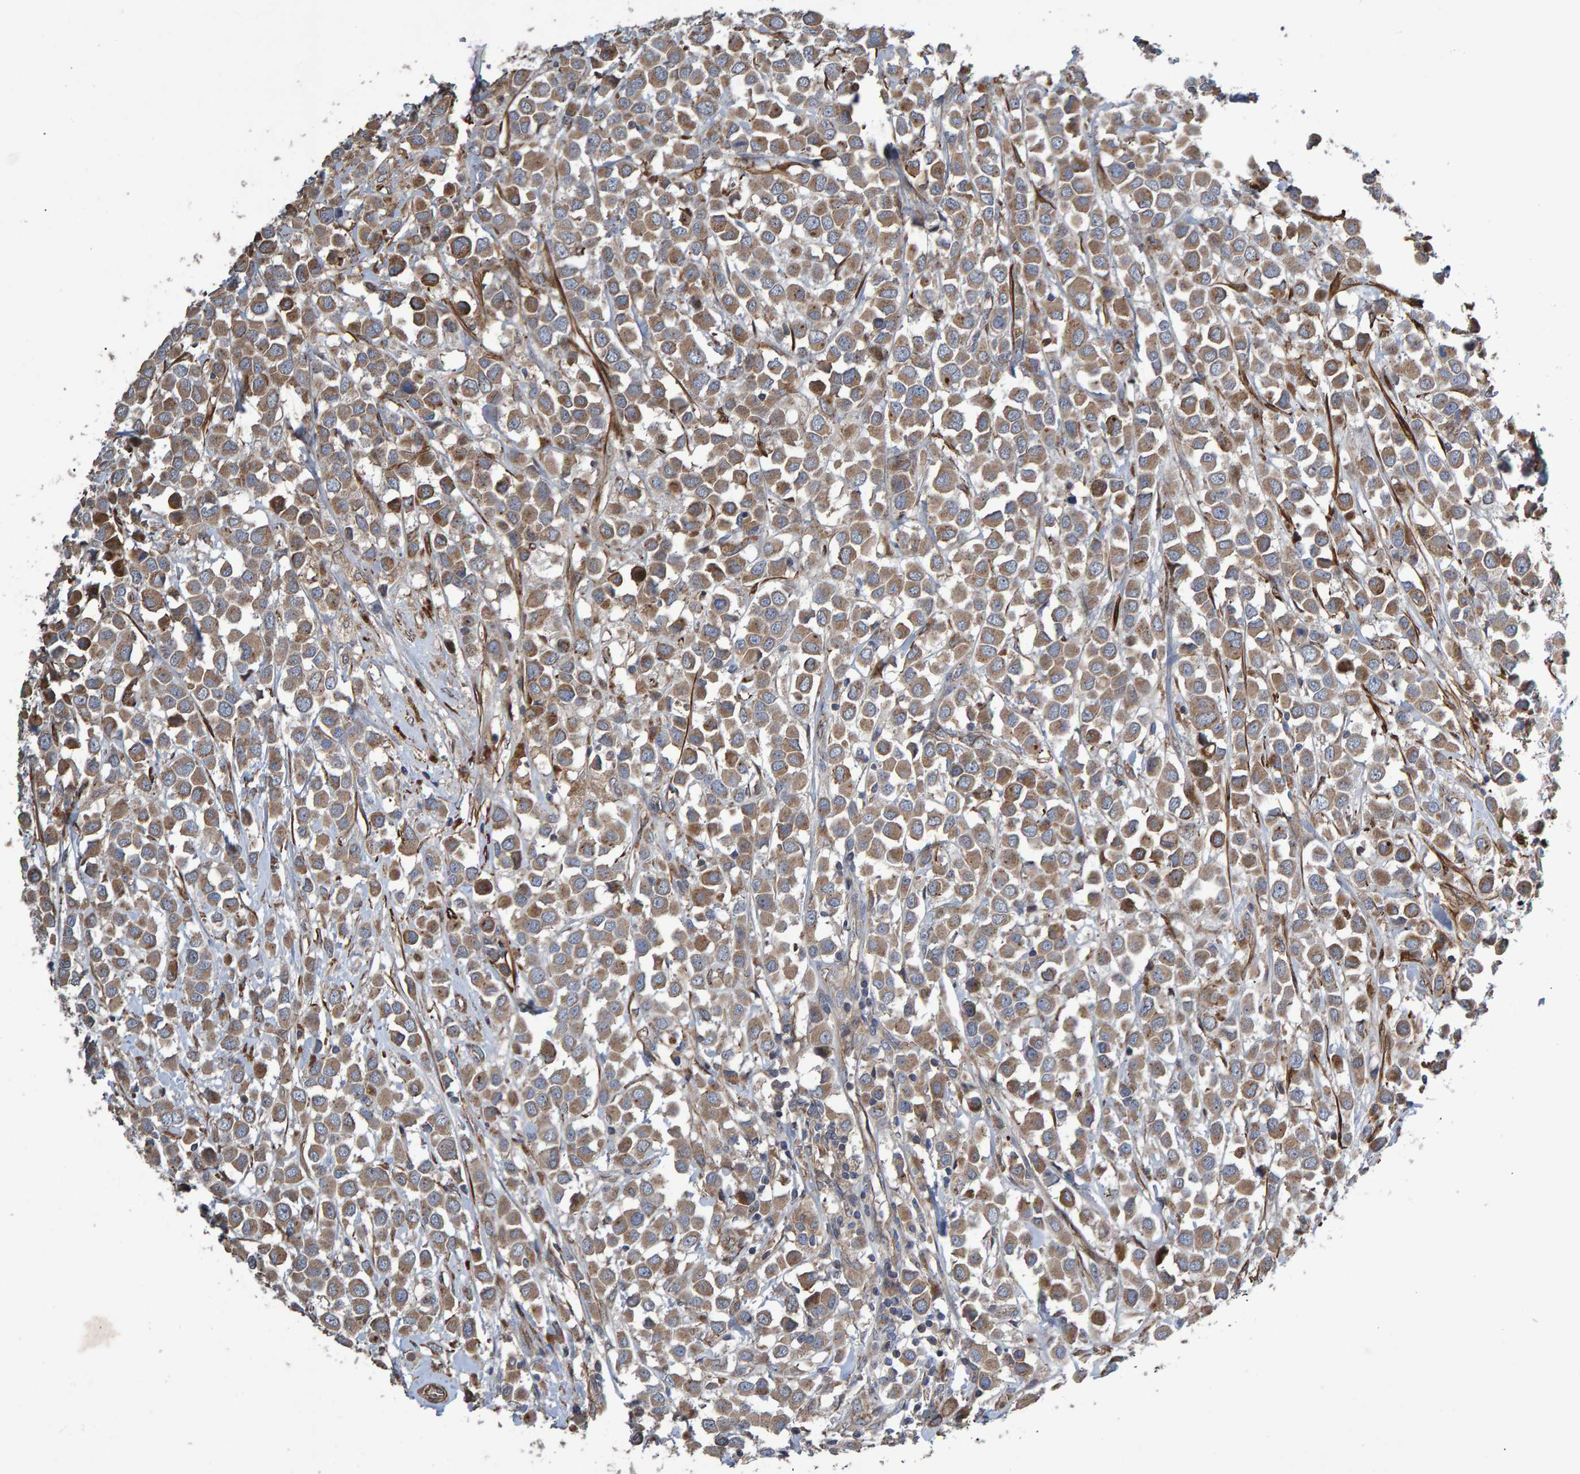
{"staining": {"intensity": "moderate", "quantity": ">75%", "location": "cytoplasmic/membranous"}, "tissue": "breast cancer", "cell_type": "Tumor cells", "image_type": "cancer", "snomed": [{"axis": "morphology", "description": "Duct carcinoma"}, {"axis": "topography", "description": "Breast"}], "caption": "Breast cancer (invasive ductal carcinoma) was stained to show a protein in brown. There is medium levels of moderate cytoplasmic/membranous expression in about >75% of tumor cells.", "gene": "SLIT2", "patient": {"sex": "female", "age": 61}}